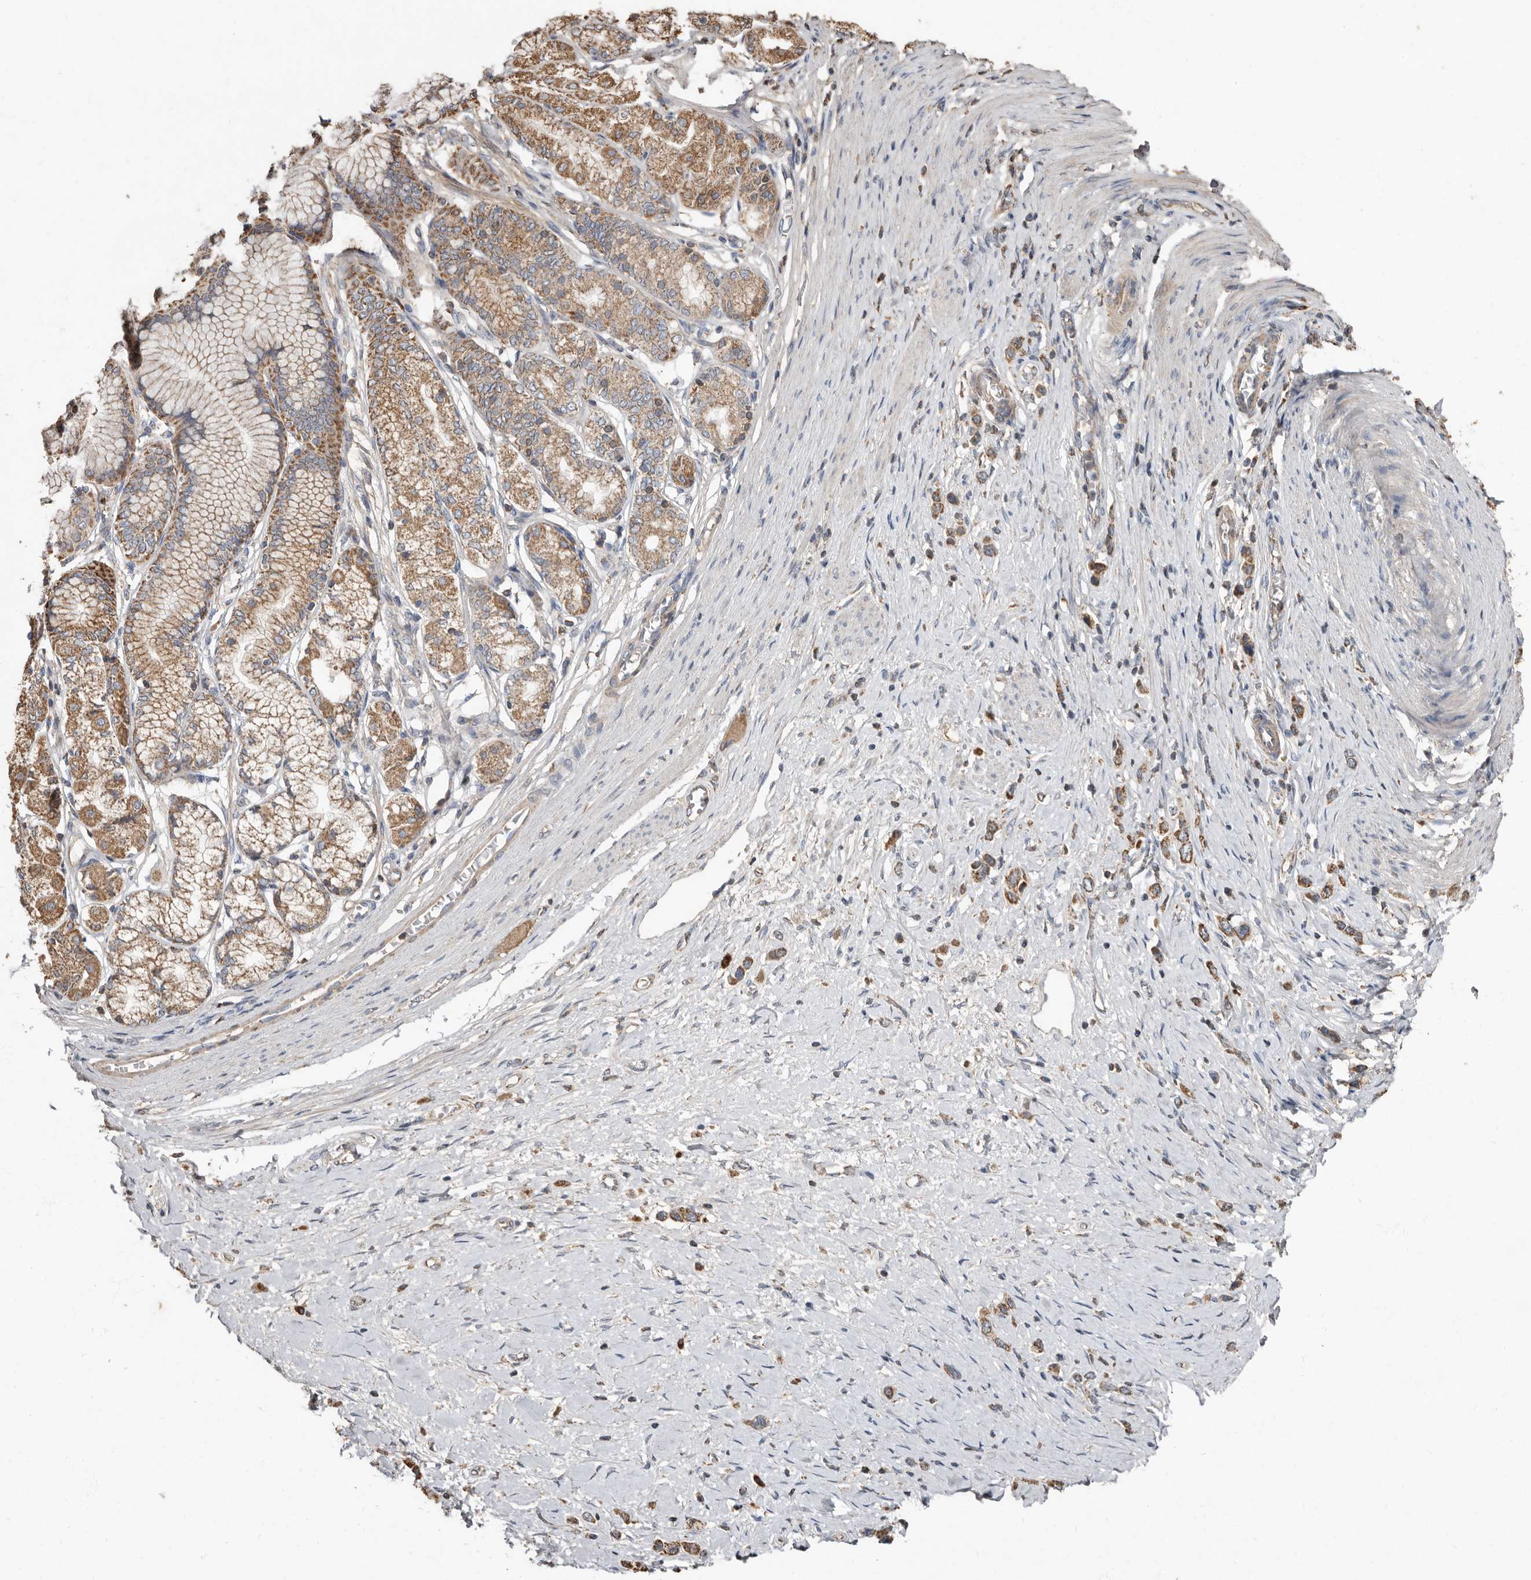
{"staining": {"intensity": "moderate", "quantity": ">75%", "location": "cytoplasmic/membranous"}, "tissue": "stomach cancer", "cell_type": "Tumor cells", "image_type": "cancer", "snomed": [{"axis": "morphology", "description": "Adenocarcinoma, NOS"}, {"axis": "topography", "description": "Stomach"}], "caption": "Tumor cells display moderate cytoplasmic/membranous expression in about >75% of cells in stomach adenocarcinoma.", "gene": "KIF26B", "patient": {"sex": "female", "age": 65}}